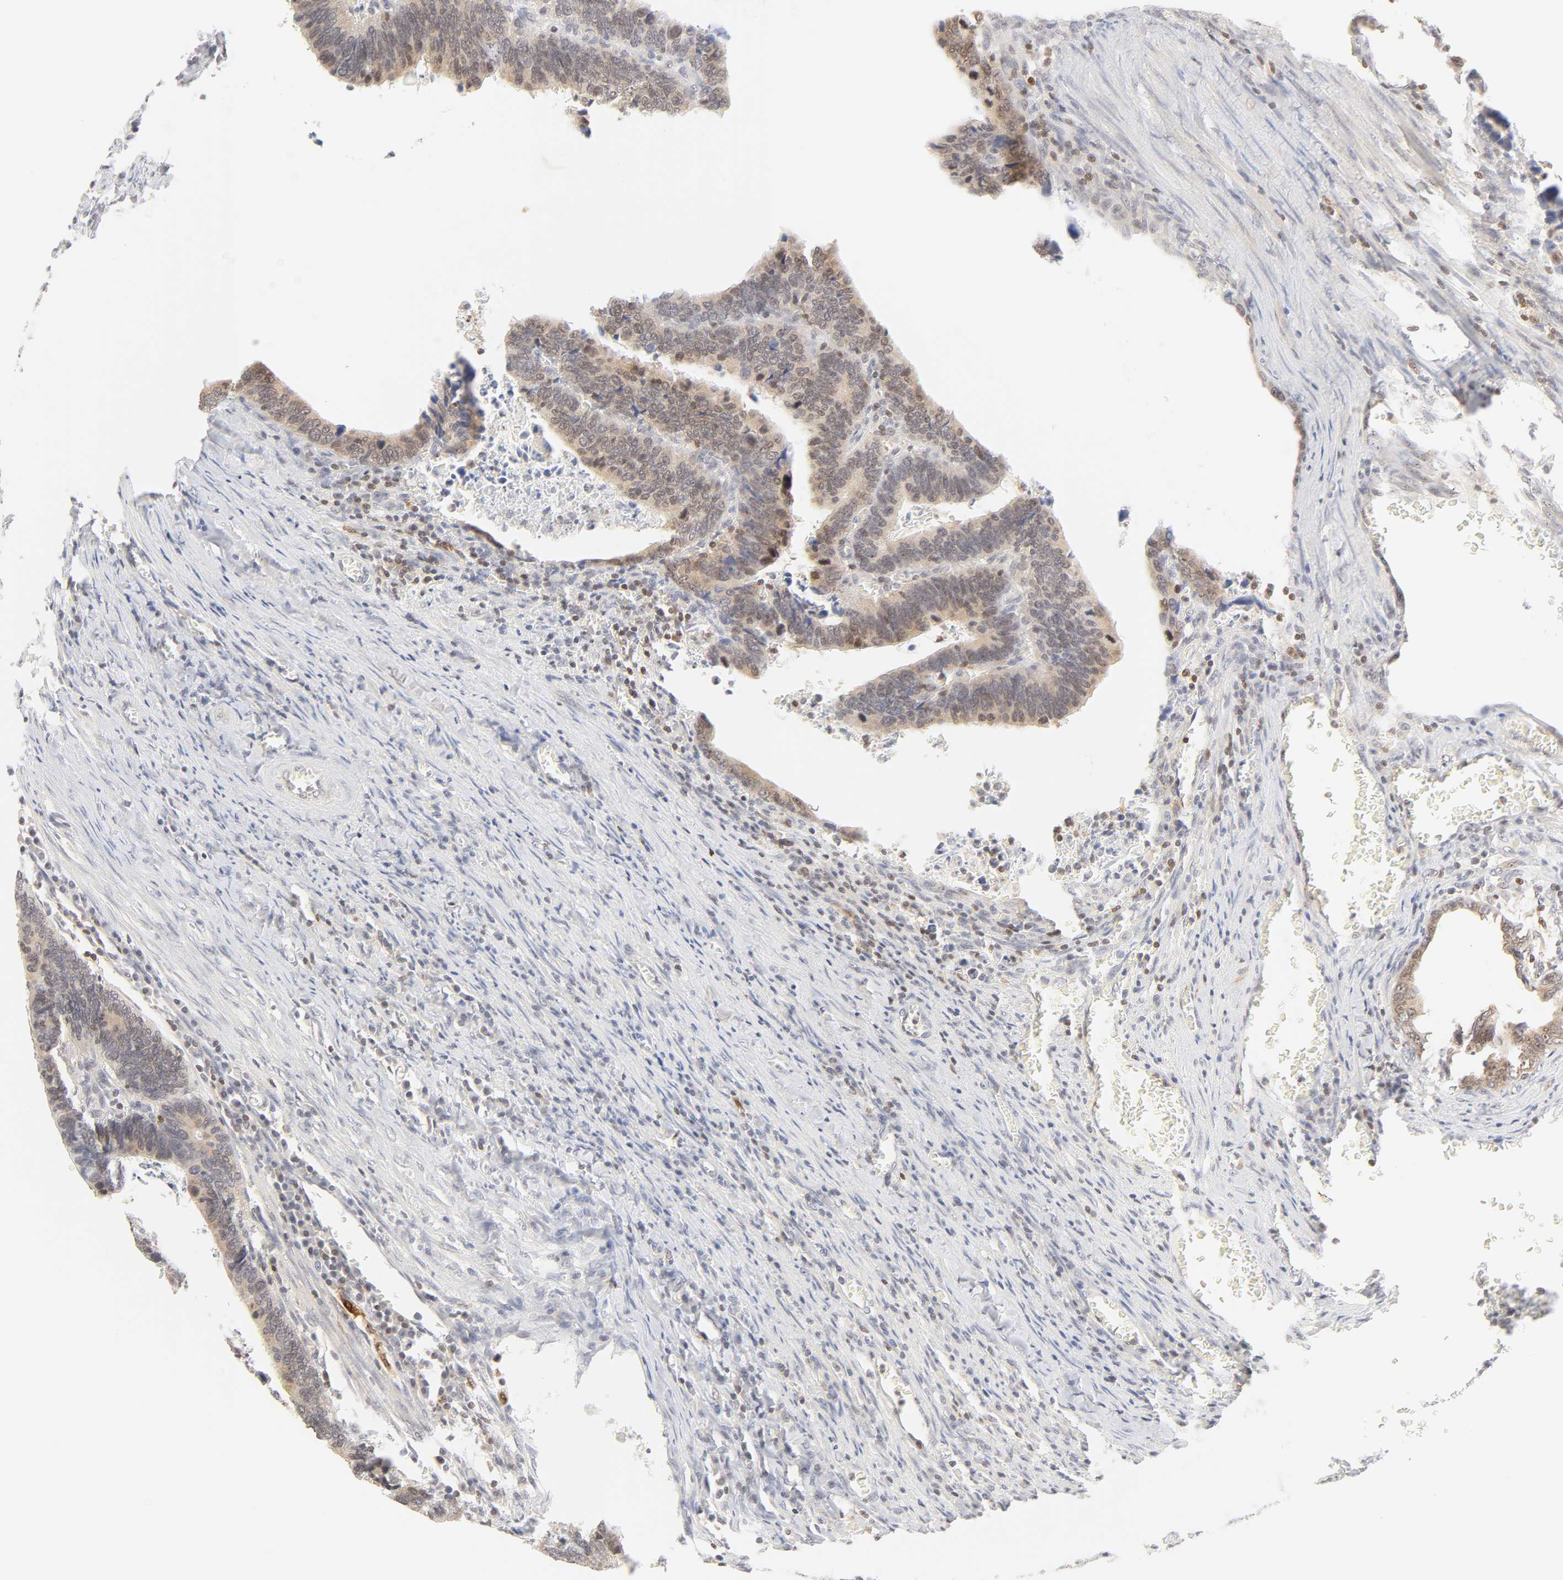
{"staining": {"intensity": "moderate", "quantity": ">75%", "location": "cytoplasmic/membranous"}, "tissue": "colorectal cancer", "cell_type": "Tumor cells", "image_type": "cancer", "snomed": [{"axis": "morphology", "description": "Adenocarcinoma, NOS"}, {"axis": "topography", "description": "Colon"}], "caption": "IHC staining of colorectal cancer (adenocarcinoma), which exhibits medium levels of moderate cytoplasmic/membranous expression in about >75% of tumor cells indicating moderate cytoplasmic/membranous protein positivity. The staining was performed using DAB (brown) for protein detection and nuclei were counterstained in hematoxylin (blue).", "gene": "KIF2A", "patient": {"sex": "male", "age": 72}}